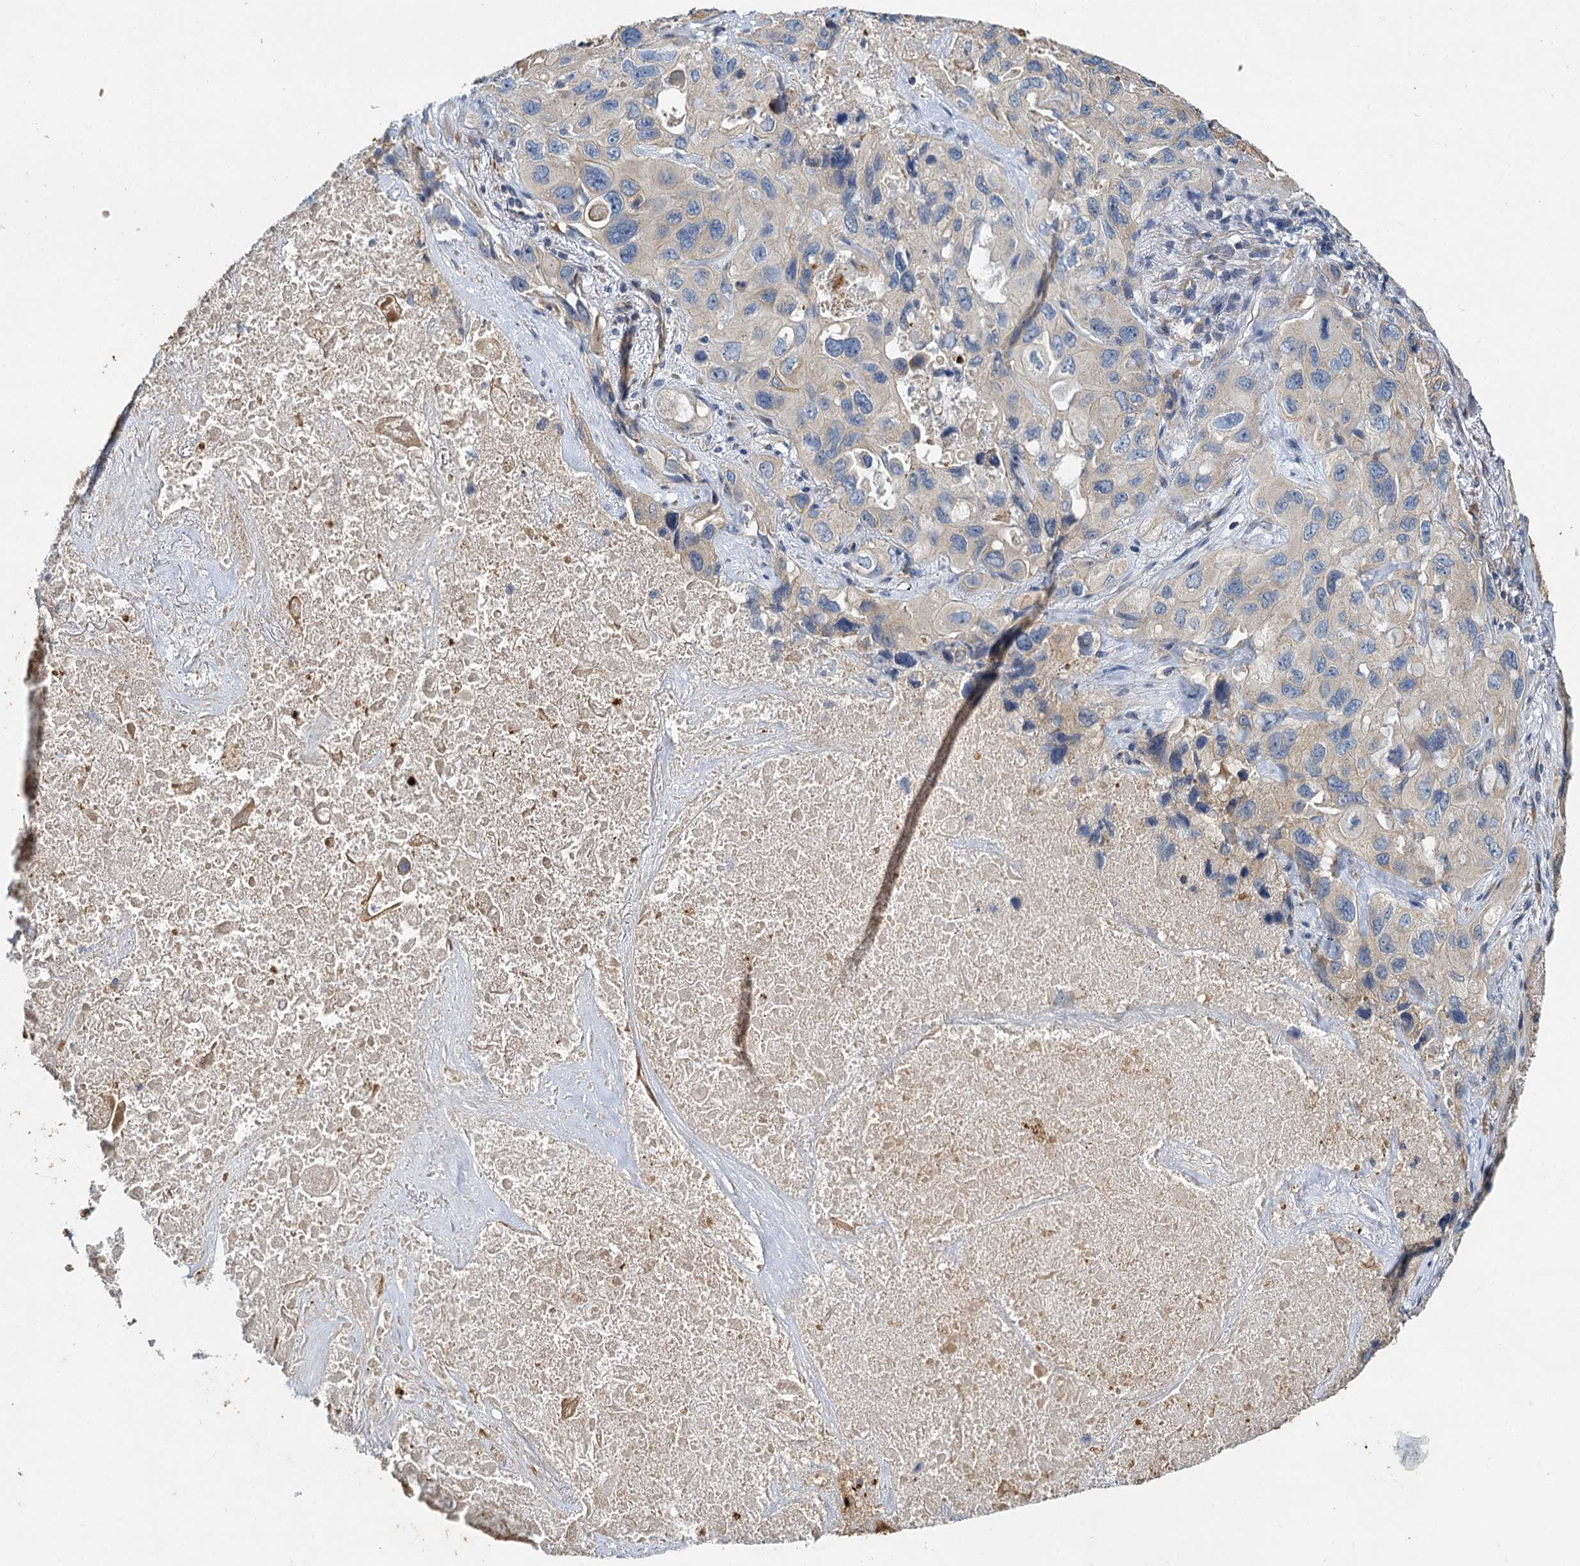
{"staining": {"intensity": "negative", "quantity": "none", "location": "none"}, "tissue": "lung cancer", "cell_type": "Tumor cells", "image_type": "cancer", "snomed": [{"axis": "morphology", "description": "Squamous cell carcinoma, NOS"}, {"axis": "topography", "description": "Lung"}], "caption": "An immunohistochemistry (IHC) histopathology image of lung squamous cell carcinoma is shown. There is no staining in tumor cells of lung squamous cell carcinoma. (Stains: DAB immunohistochemistry with hematoxylin counter stain, Microscopy: brightfield microscopy at high magnification).", "gene": "BCS1L", "patient": {"sex": "female", "age": 73}}